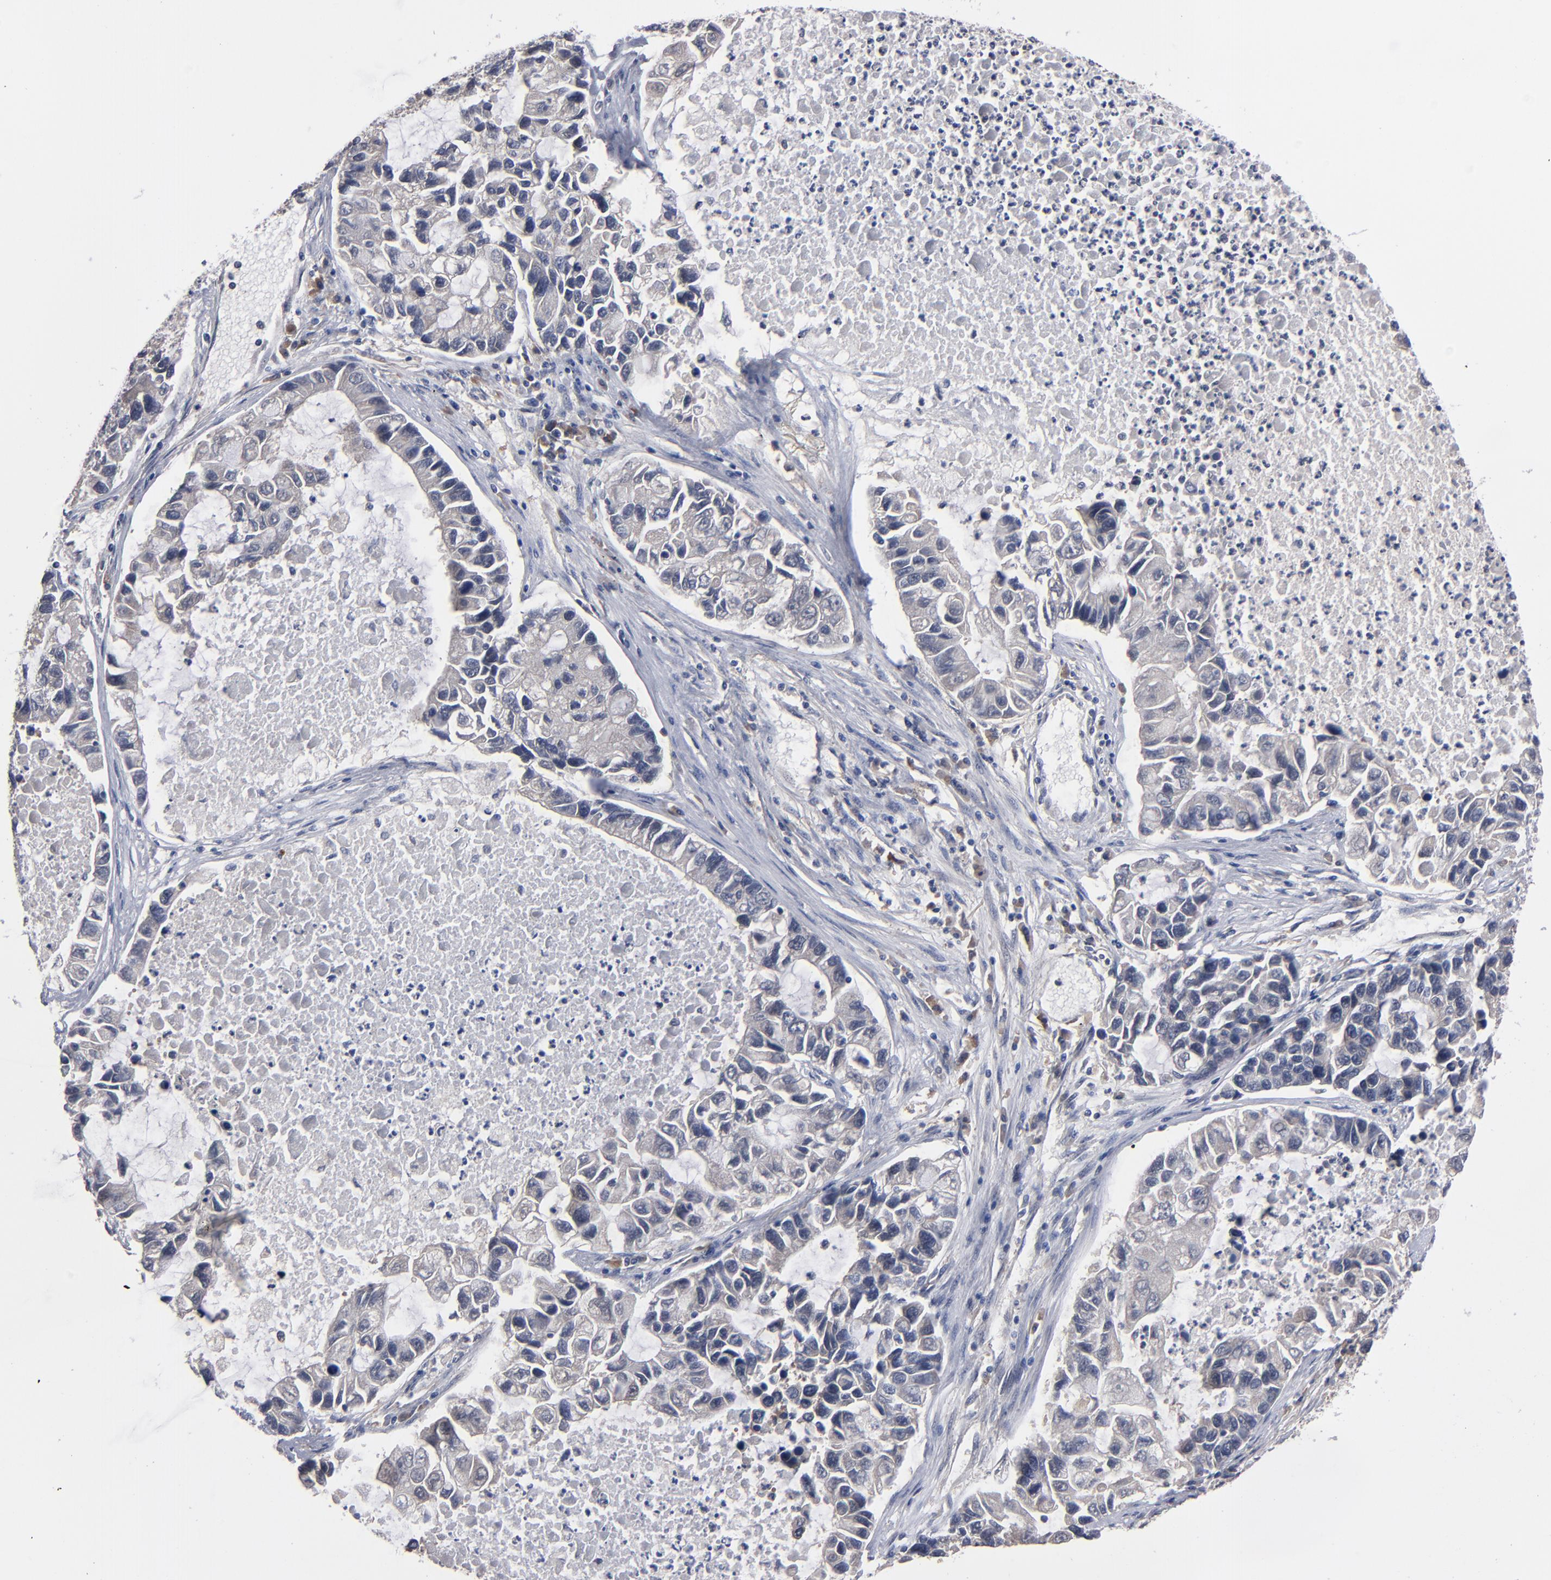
{"staining": {"intensity": "negative", "quantity": "none", "location": "none"}, "tissue": "lung cancer", "cell_type": "Tumor cells", "image_type": "cancer", "snomed": [{"axis": "morphology", "description": "Adenocarcinoma, NOS"}, {"axis": "topography", "description": "Lung"}], "caption": "Lung cancer (adenocarcinoma) stained for a protein using IHC shows no positivity tumor cells.", "gene": "ALG13", "patient": {"sex": "female", "age": 51}}